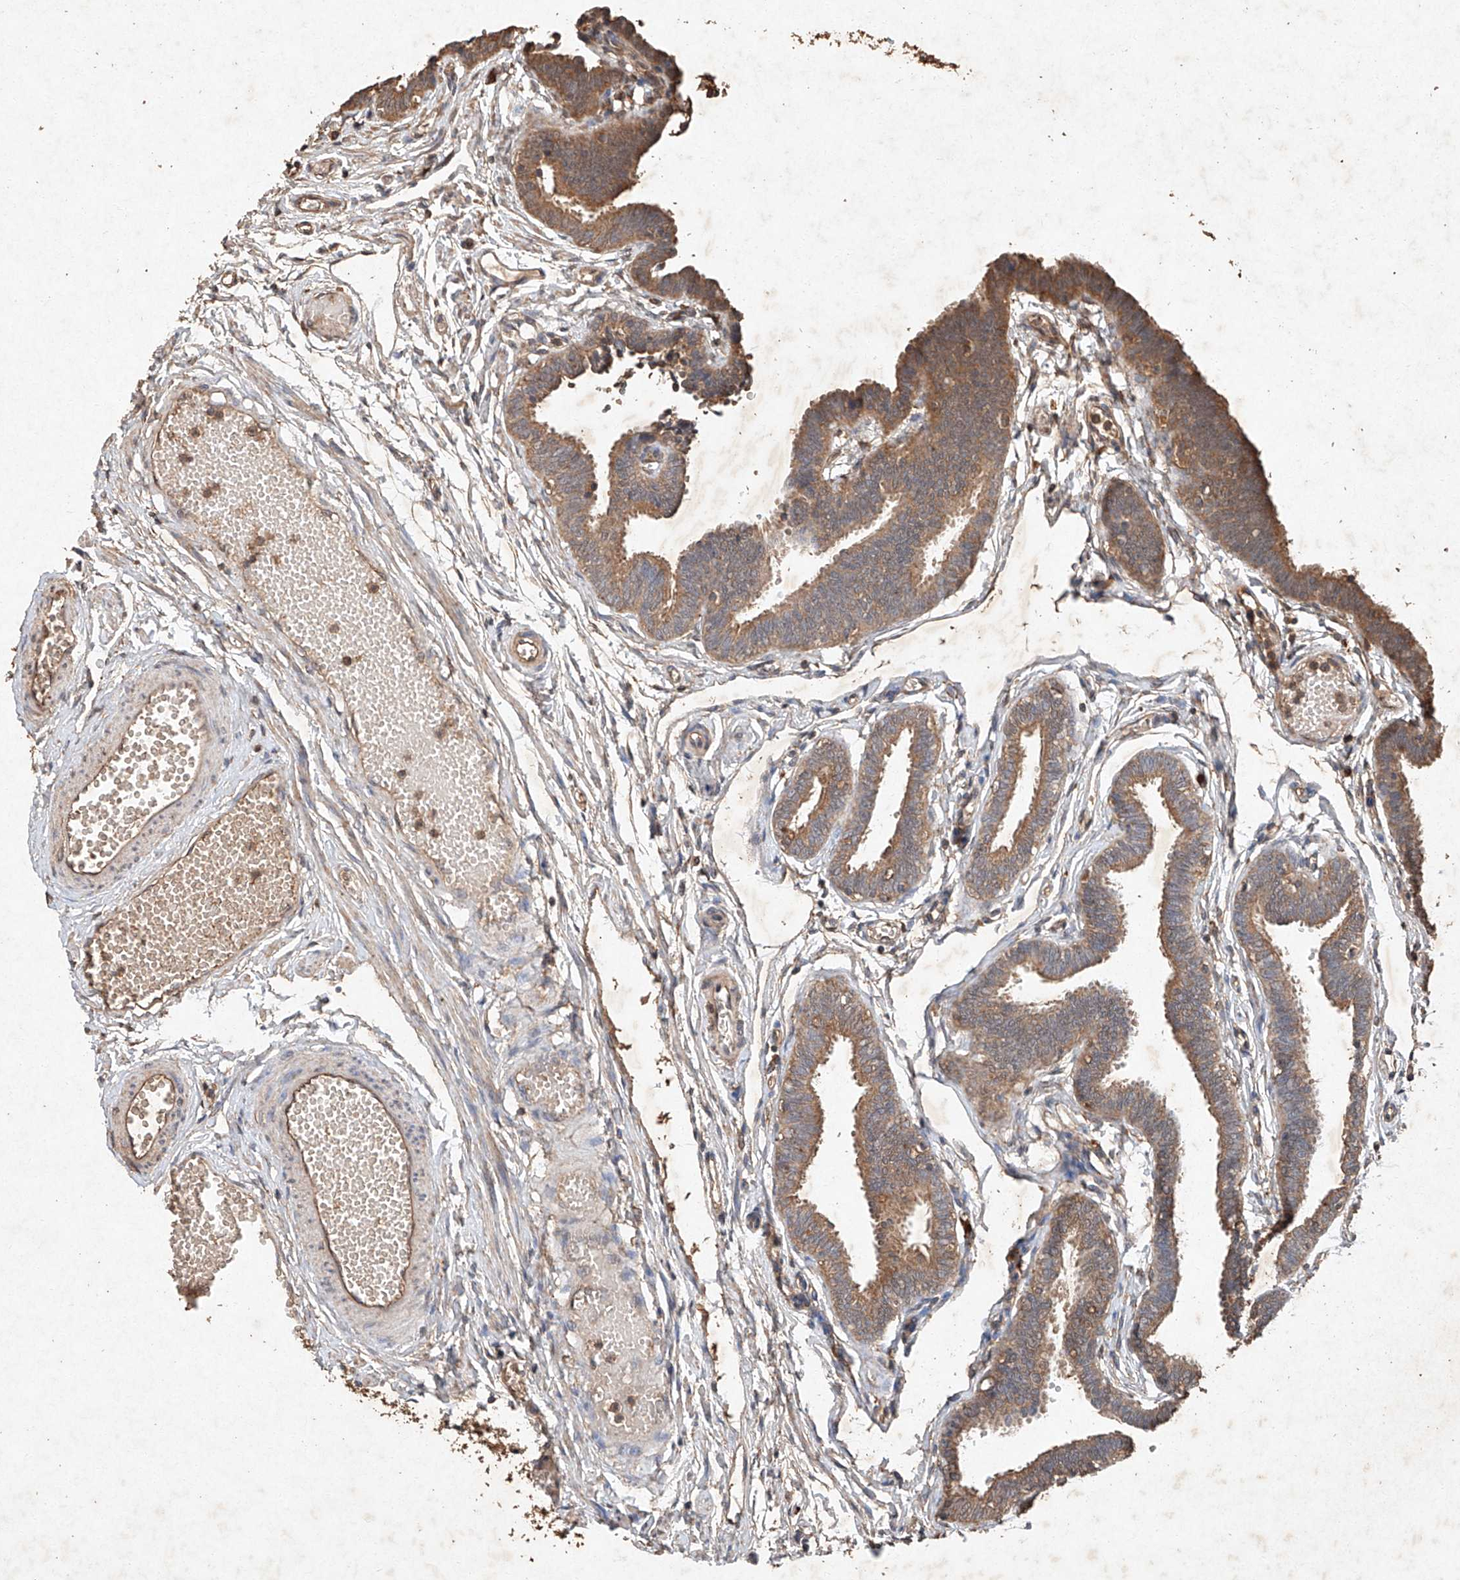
{"staining": {"intensity": "moderate", "quantity": ">75%", "location": "cytoplasmic/membranous"}, "tissue": "fallopian tube", "cell_type": "Glandular cells", "image_type": "normal", "snomed": [{"axis": "morphology", "description": "Normal tissue, NOS"}, {"axis": "topography", "description": "Fallopian tube"}, {"axis": "topography", "description": "Ovary"}], "caption": "Glandular cells demonstrate moderate cytoplasmic/membranous expression in about >75% of cells in unremarkable fallopian tube. The staining was performed using DAB (3,3'-diaminobenzidine) to visualize the protein expression in brown, while the nuclei were stained in blue with hematoxylin (Magnification: 20x).", "gene": "STK3", "patient": {"sex": "female", "age": 23}}